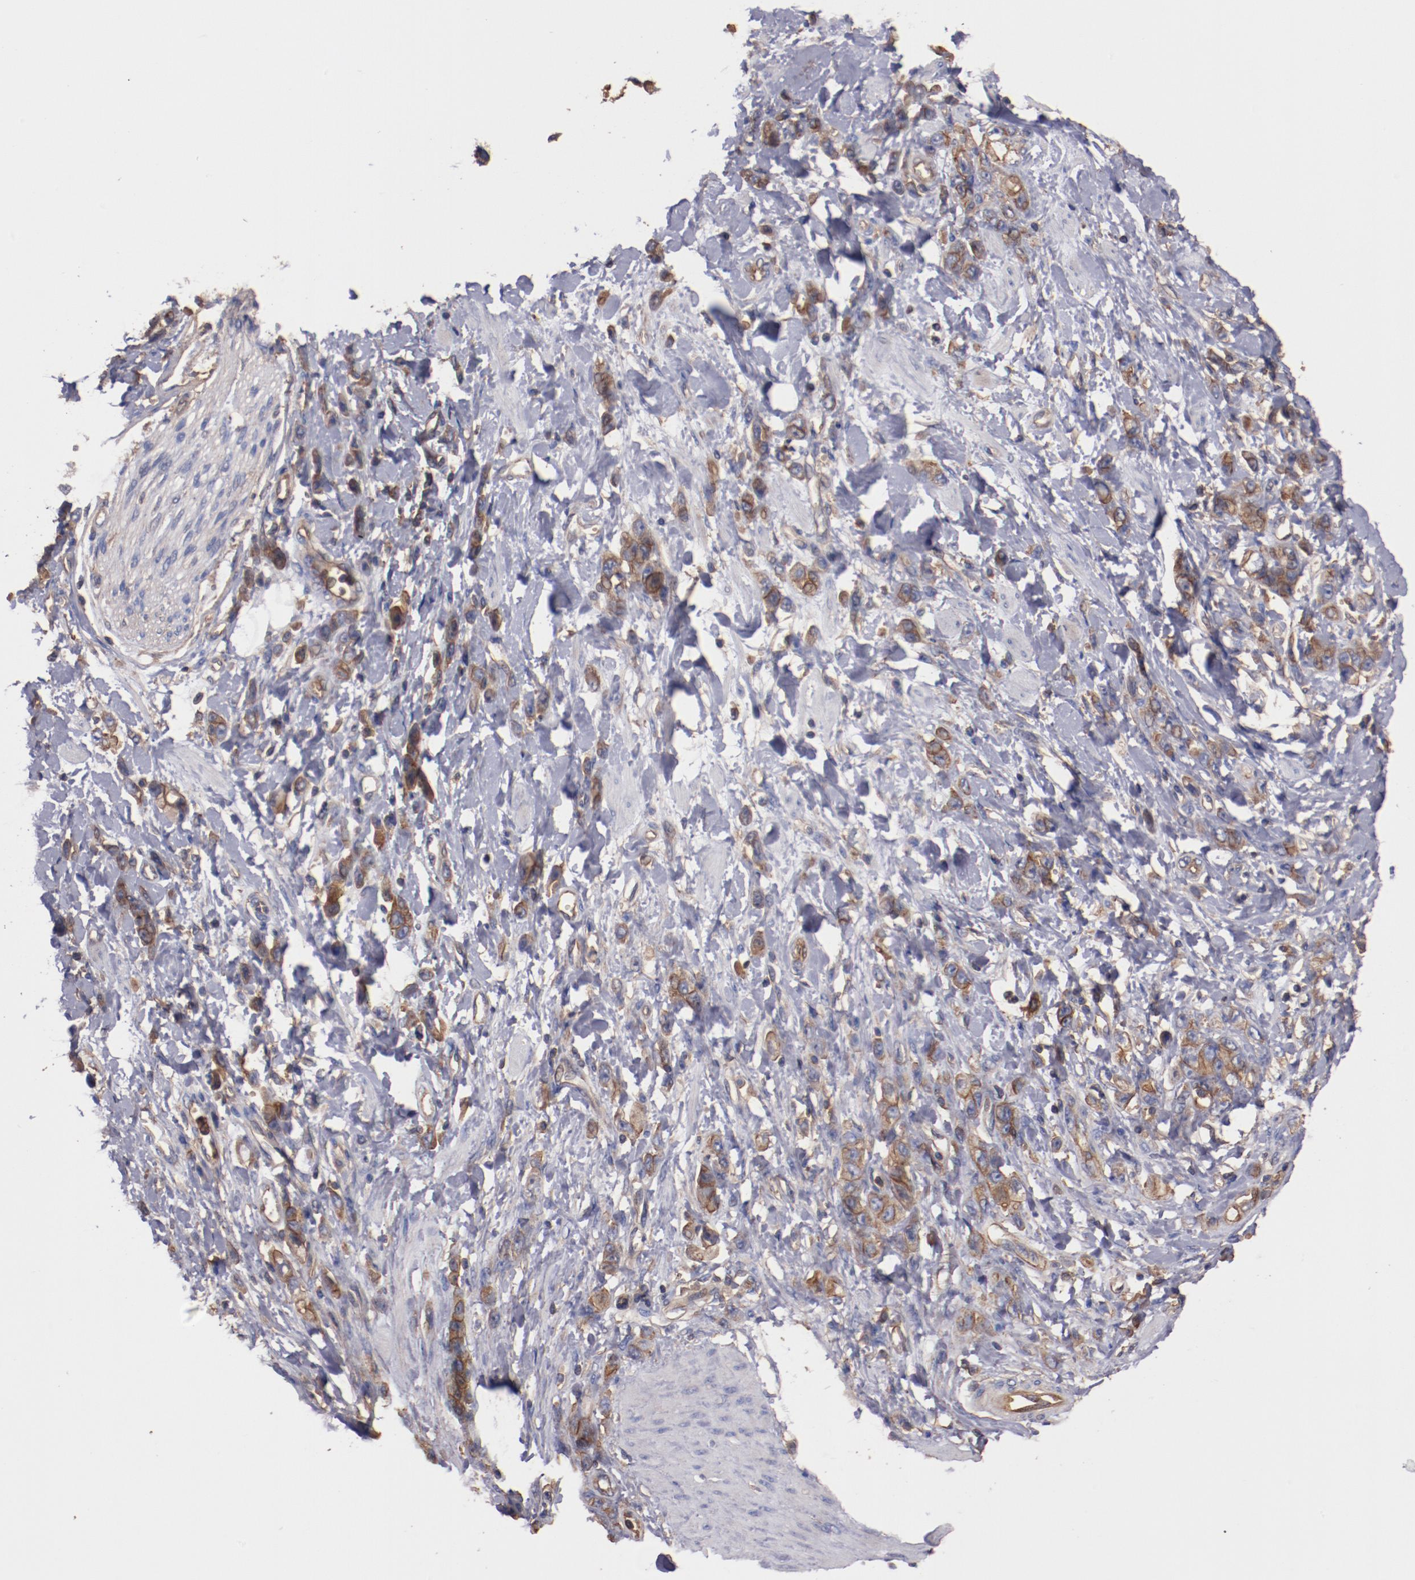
{"staining": {"intensity": "strong", "quantity": ">75%", "location": "cytoplasmic/membranous"}, "tissue": "stomach cancer", "cell_type": "Tumor cells", "image_type": "cancer", "snomed": [{"axis": "morphology", "description": "Normal tissue, NOS"}, {"axis": "morphology", "description": "Adenocarcinoma, NOS"}, {"axis": "topography", "description": "Stomach"}], "caption": "Stomach adenocarcinoma stained for a protein (brown) shows strong cytoplasmic/membranous positive expression in approximately >75% of tumor cells.", "gene": "TMOD3", "patient": {"sex": "male", "age": 82}}